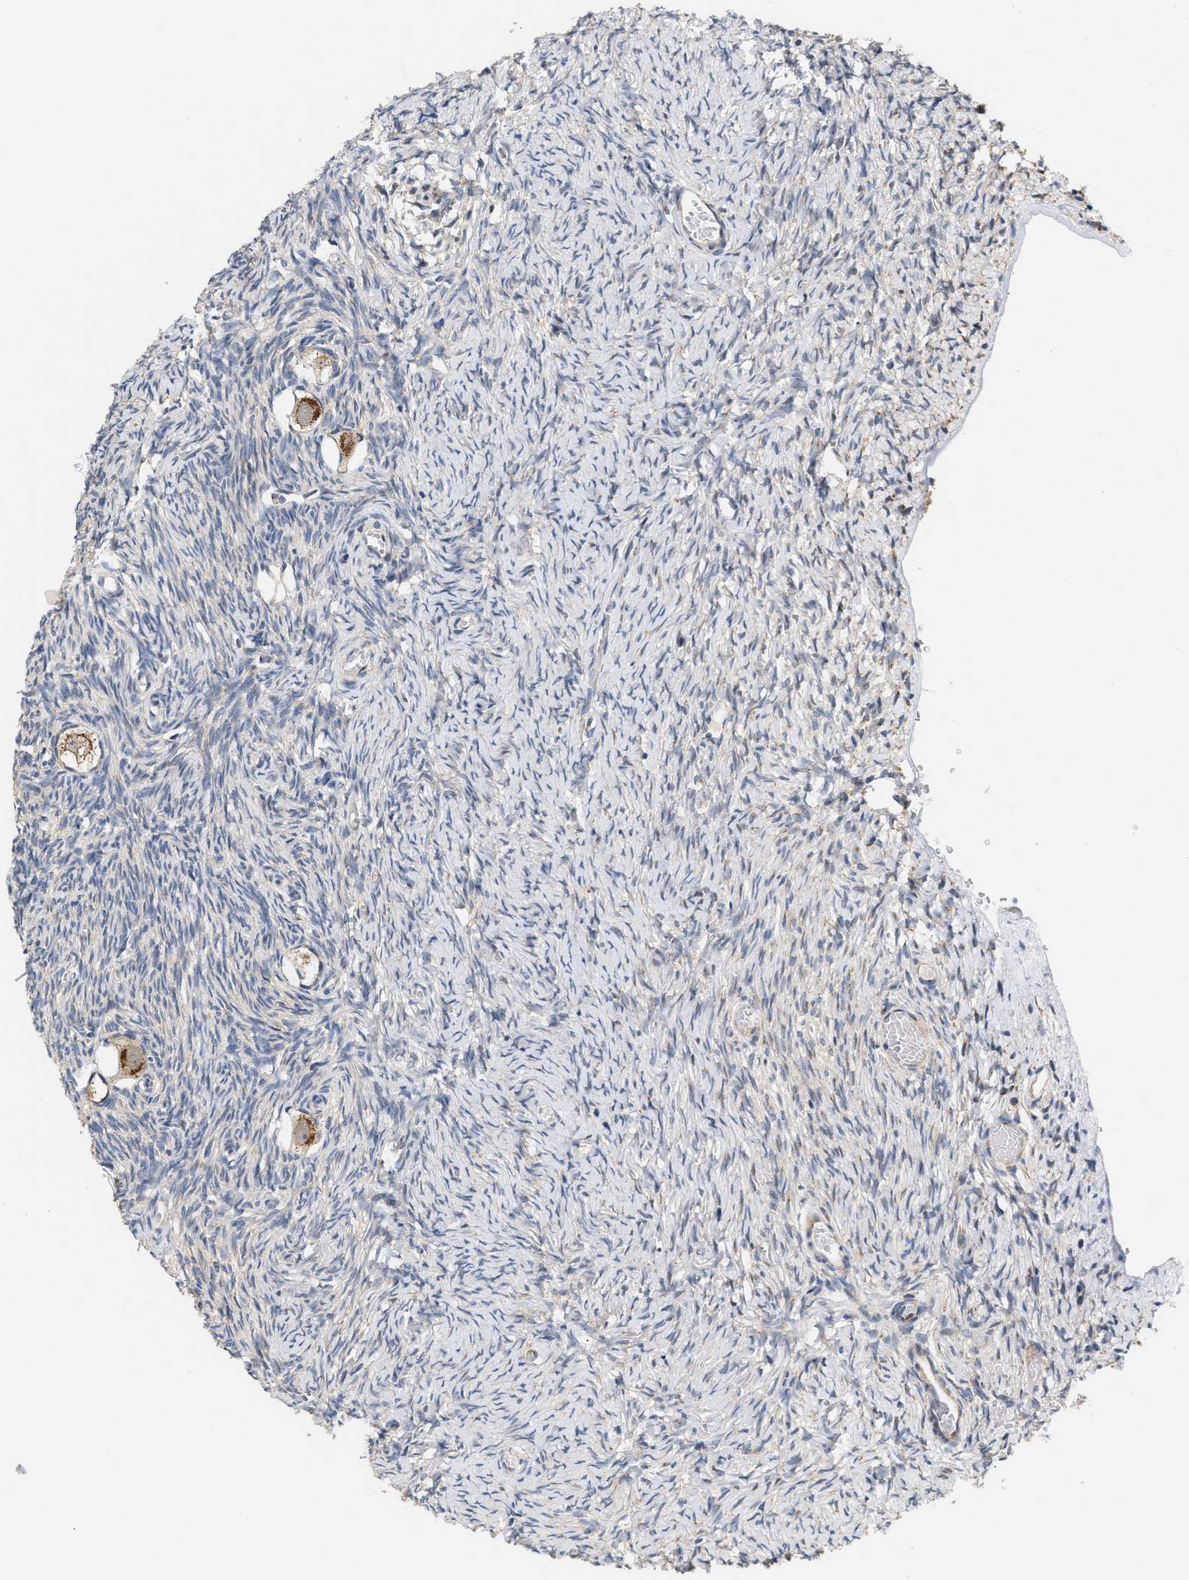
{"staining": {"intensity": "moderate", "quantity": ">75%", "location": "cytoplasmic/membranous"}, "tissue": "ovary", "cell_type": "Follicle cells", "image_type": "normal", "snomed": [{"axis": "morphology", "description": "Normal tissue, NOS"}, {"axis": "topography", "description": "Ovary"}], "caption": "Protein analysis of unremarkable ovary shows moderate cytoplasmic/membranous positivity in approximately >75% of follicle cells.", "gene": "TMEM168", "patient": {"sex": "female", "age": 27}}